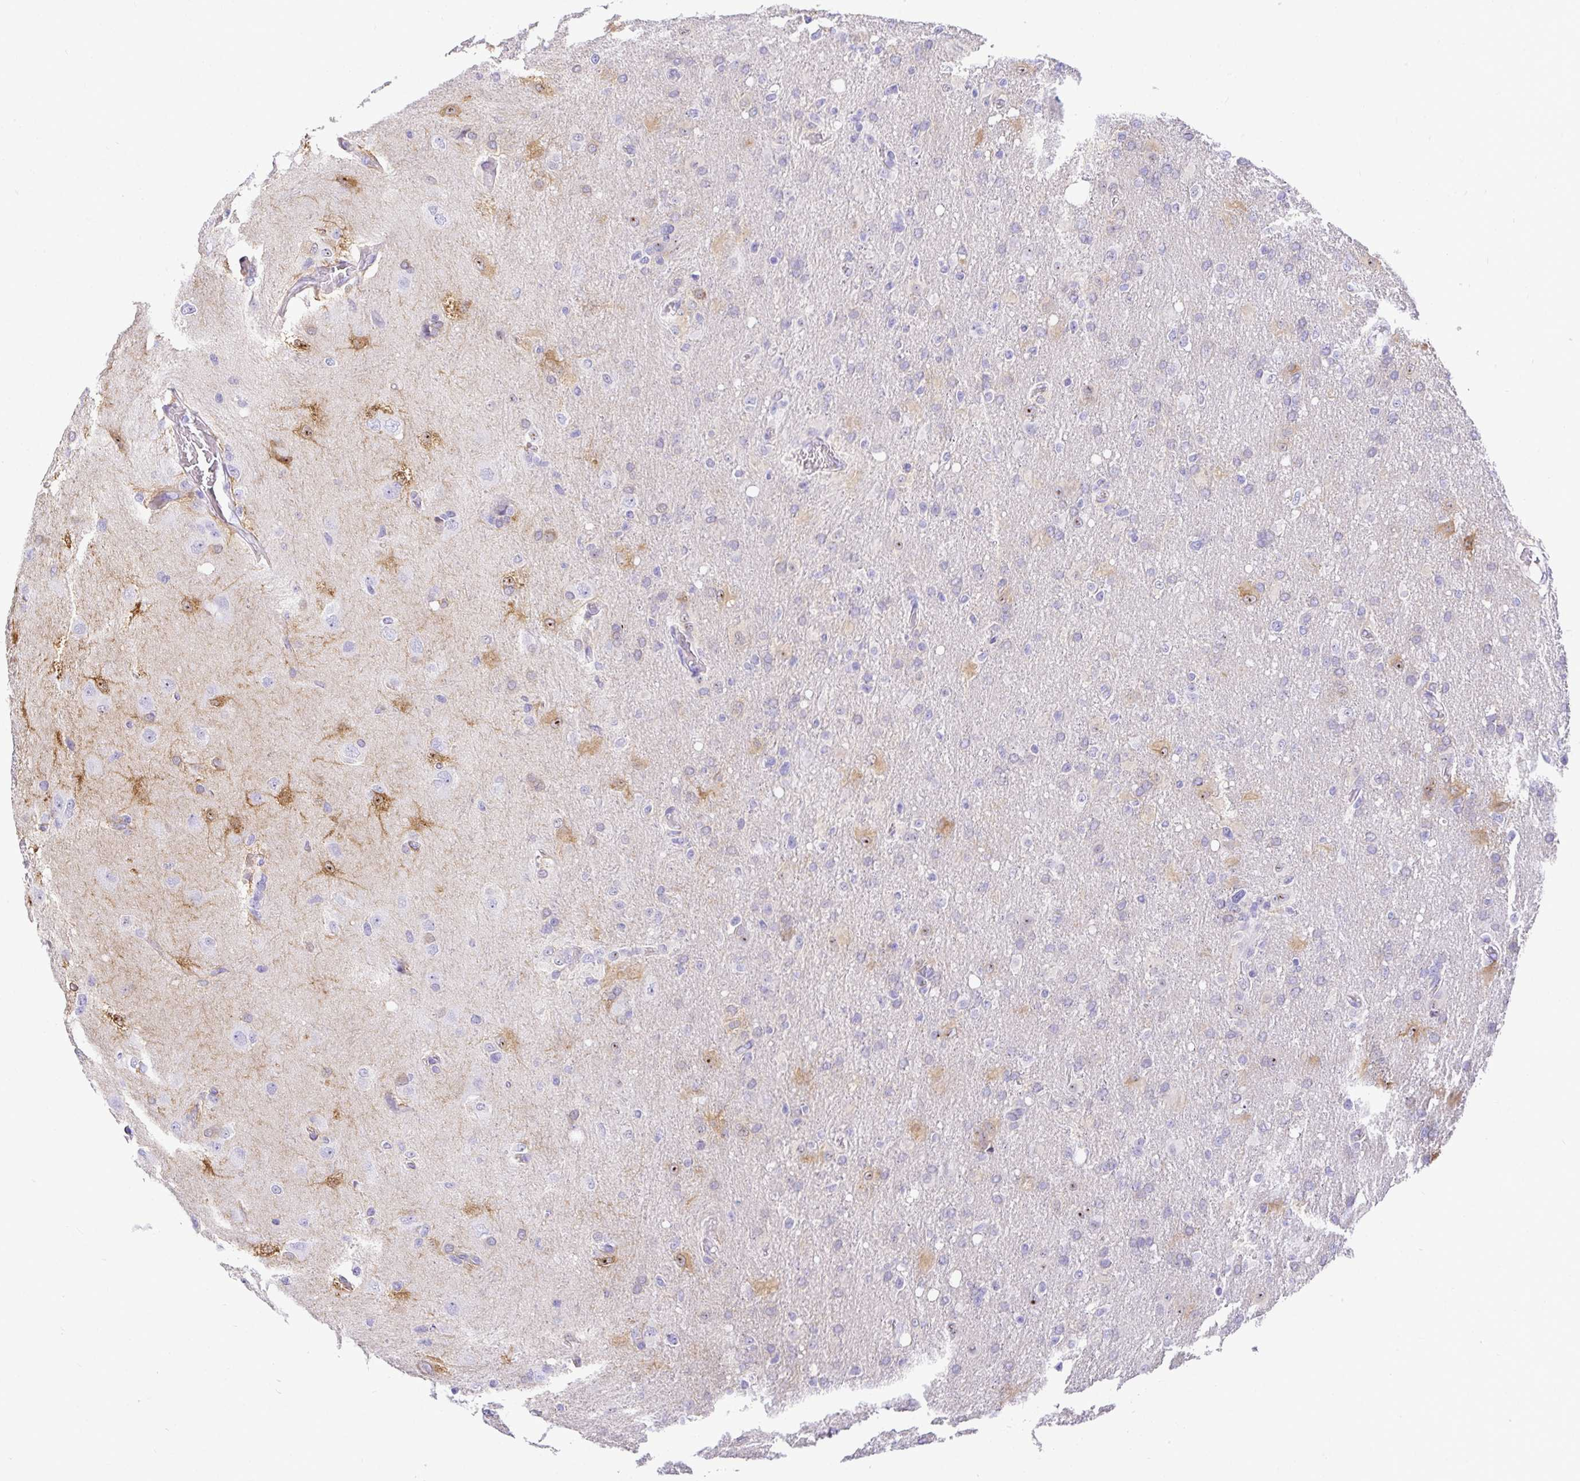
{"staining": {"intensity": "negative", "quantity": "none", "location": "none"}, "tissue": "glioma", "cell_type": "Tumor cells", "image_type": "cancer", "snomed": [{"axis": "morphology", "description": "Glioma, malignant, High grade"}, {"axis": "topography", "description": "Brain"}], "caption": "DAB immunohistochemical staining of glioma displays no significant expression in tumor cells. Nuclei are stained in blue.", "gene": "TMEM241", "patient": {"sex": "male", "age": 53}}